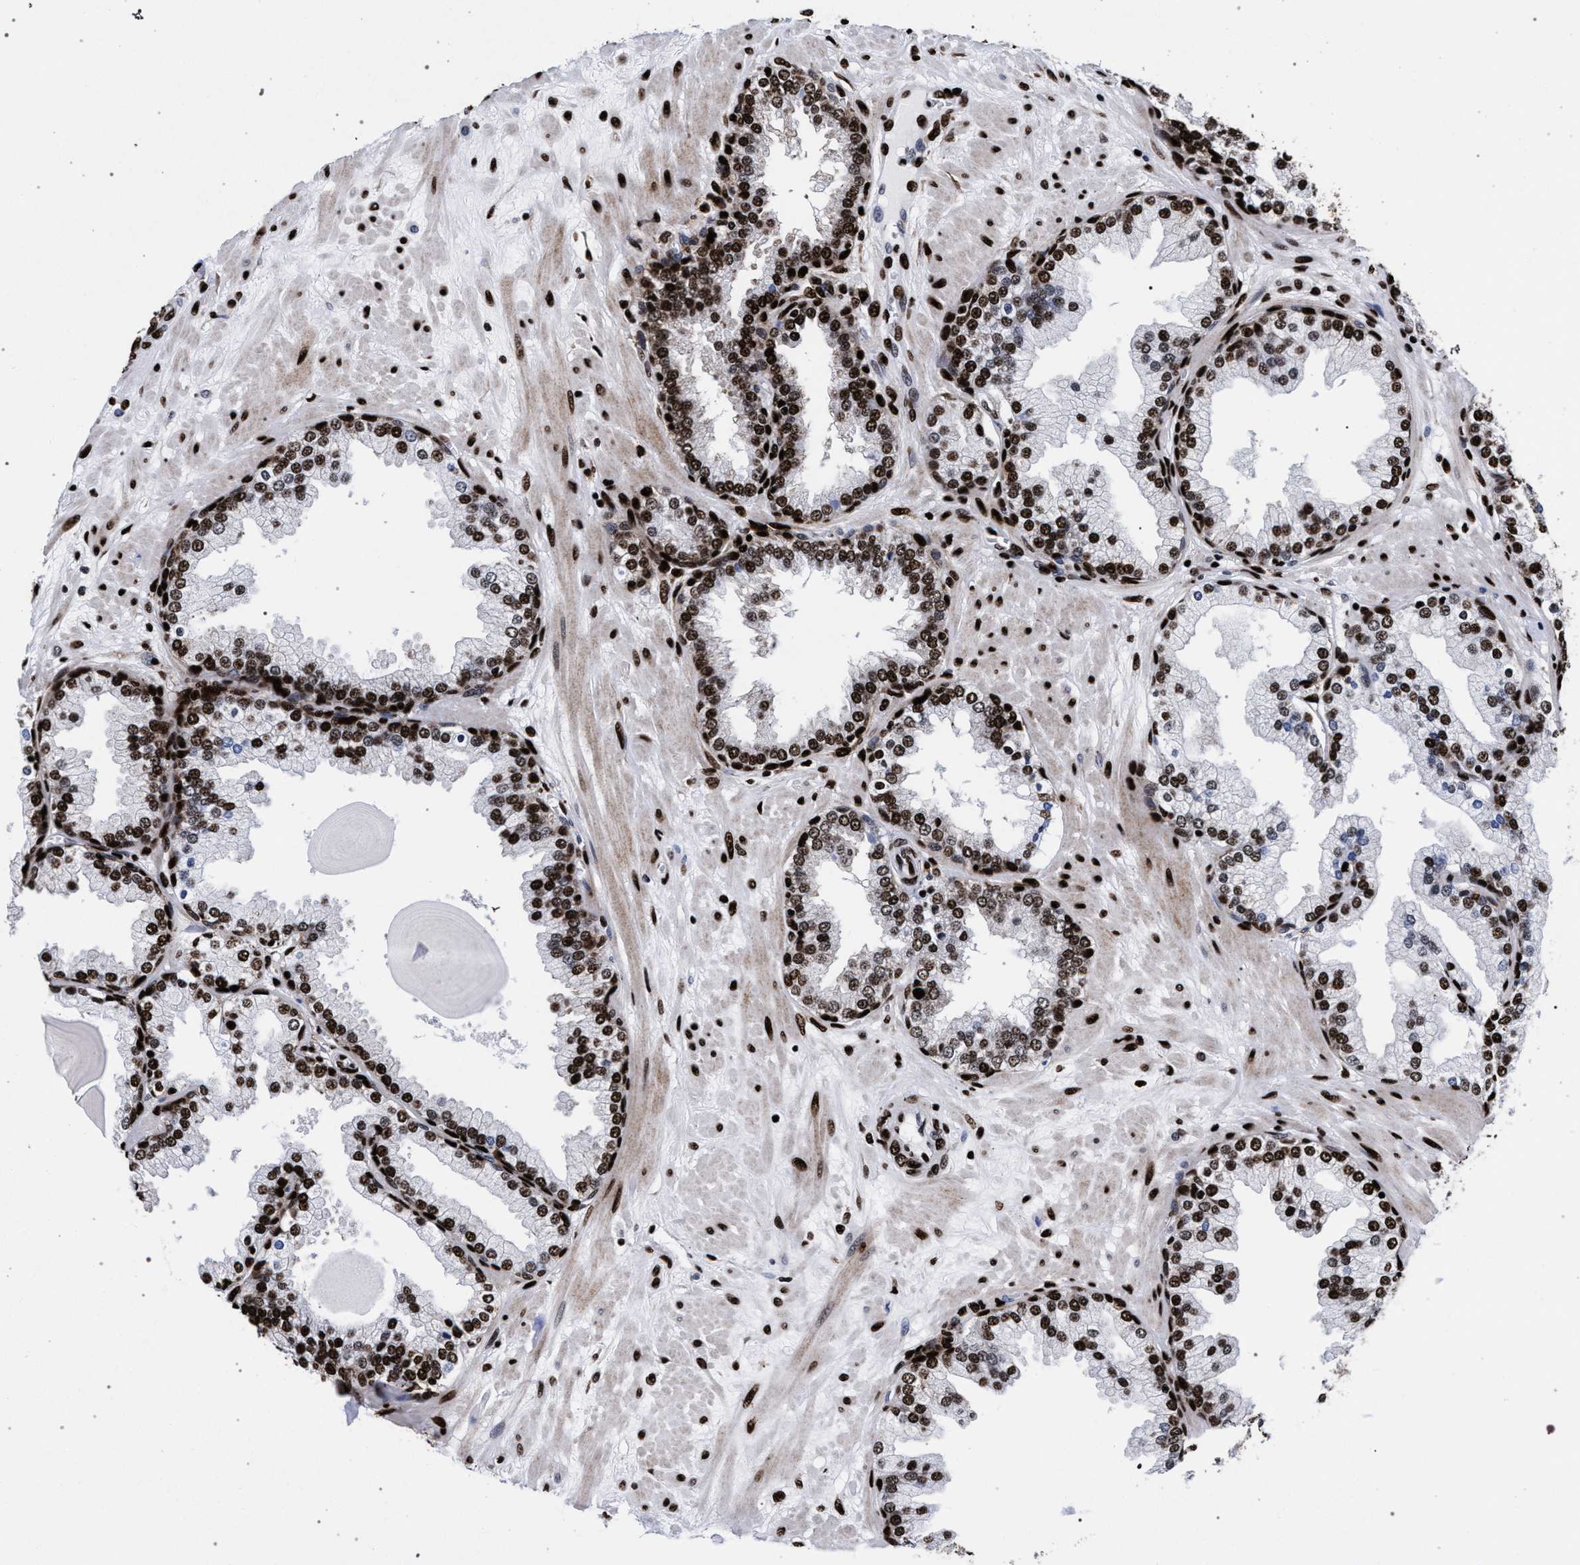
{"staining": {"intensity": "strong", "quantity": ">75%", "location": "nuclear"}, "tissue": "prostate", "cell_type": "Glandular cells", "image_type": "normal", "snomed": [{"axis": "morphology", "description": "Normal tissue, NOS"}, {"axis": "topography", "description": "Prostate"}], "caption": "This image demonstrates IHC staining of unremarkable prostate, with high strong nuclear positivity in approximately >75% of glandular cells.", "gene": "HNRNPA1", "patient": {"sex": "male", "age": 51}}